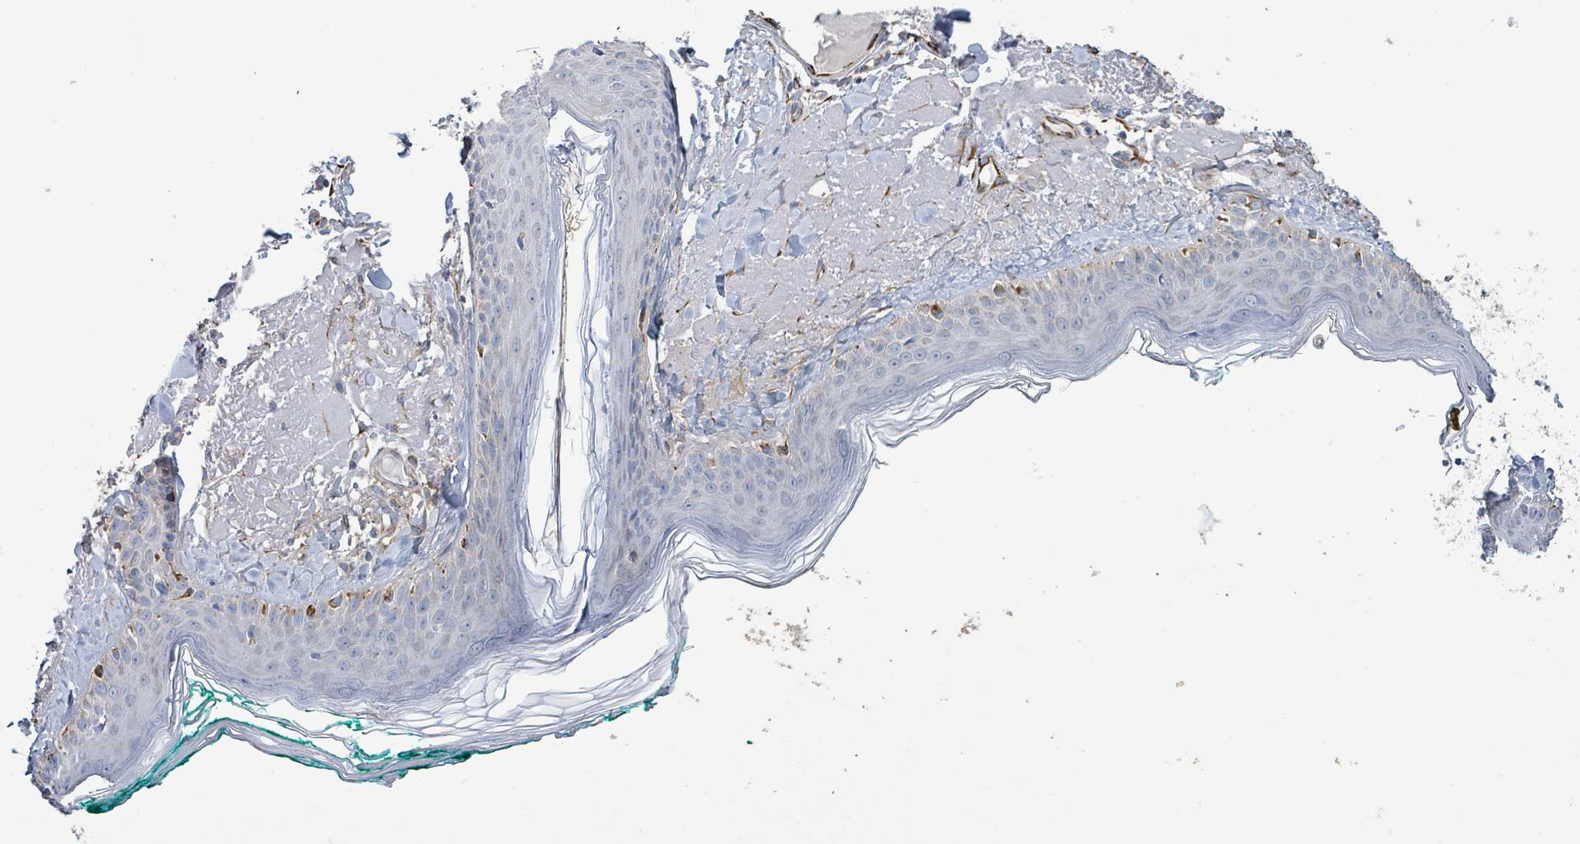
{"staining": {"intensity": "negative", "quantity": "none", "location": "none"}, "tissue": "skin", "cell_type": "Fibroblasts", "image_type": "normal", "snomed": [{"axis": "morphology", "description": "Normal tissue, NOS"}, {"axis": "morphology", "description": "Malignant melanoma, NOS"}, {"axis": "topography", "description": "Skin"}], "caption": "Immunohistochemistry micrograph of unremarkable skin: human skin stained with DAB (3,3'-diaminobenzidine) displays no significant protein staining in fibroblasts.", "gene": "ALG12", "patient": {"sex": "male", "age": 80}}